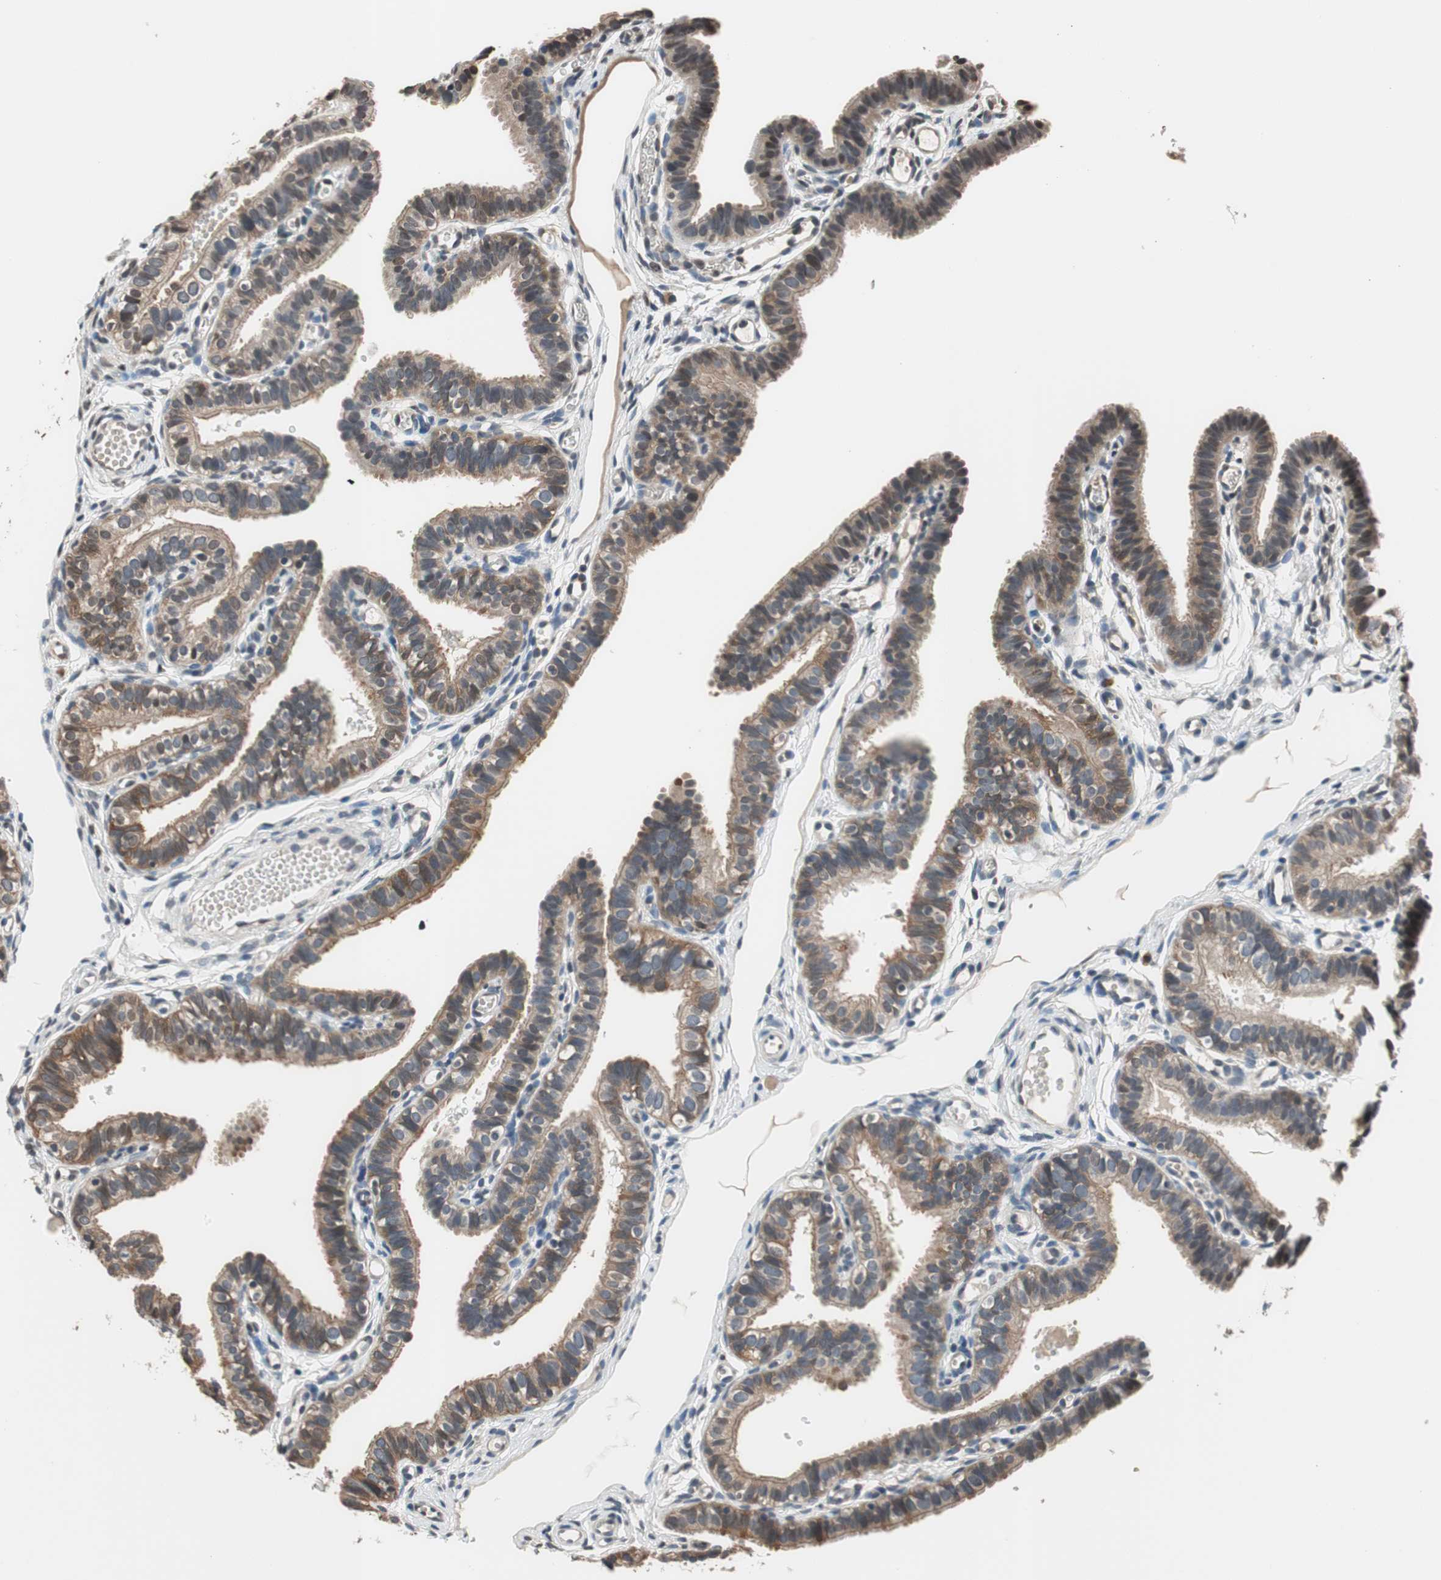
{"staining": {"intensity": "strong", "quantity": ">75%", "location": "cytoplasmic/membranous"}, "tissue": "fallopian tube", "cell_type": "Glandular cells", "image_type": "normal", "snomed": [{"axis": "morphology", "description": "Normal tissue, NOS"}, {"axis": "topography", "description": "Fallopian tube"}, {"axis": "topography", "description": "Placenta"}], "caption": "Fallopian tube stained with immunohistochemistry (IHC) displays strong cytoplasmic/membranous expression in about >75% of glandular cells. The protein is shown in brown color, while the nuclei are stained blue.", "gene": "GCLC", "patient": {"sex": "female", "age": 34}}